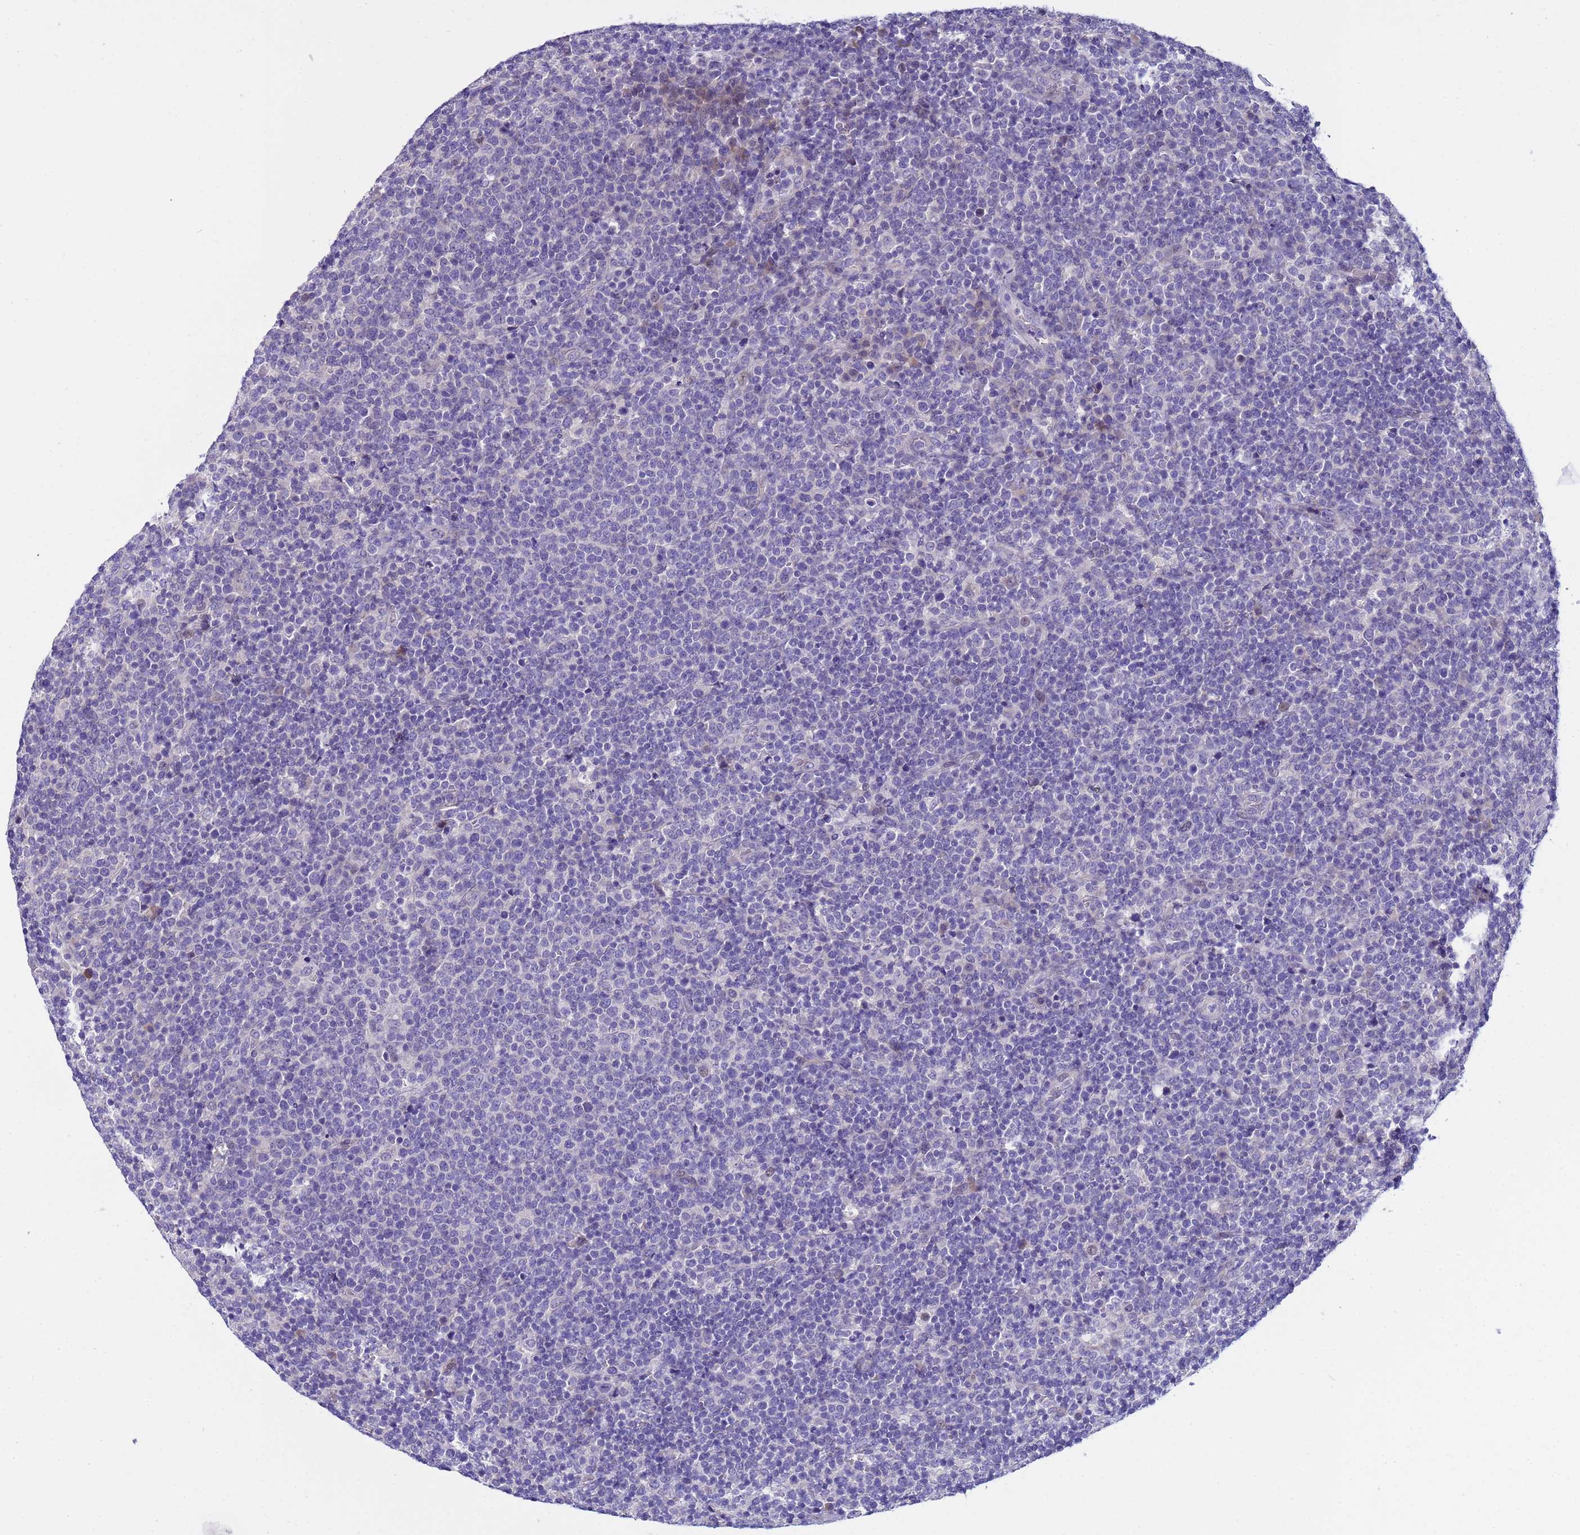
{"staining": {"intensity": "negative", "quantity": "none", "location": "none"}, "tissue": "lymphoma", "cell_type": "Tumor cells", "image_type": "cancer", "snomed": [{"axis": "morphology", "description": "Malignant lymphoma, non-Hodgkin's type, High grade"}, {"axis": "topography", "description": "Lymph node"}], "caption": "Human lymphoma stained for a protein using IHC exhibits no staining in tumor cells.", "gene": "IGSF11", "patient": {"sex": "male", "age": 61}}